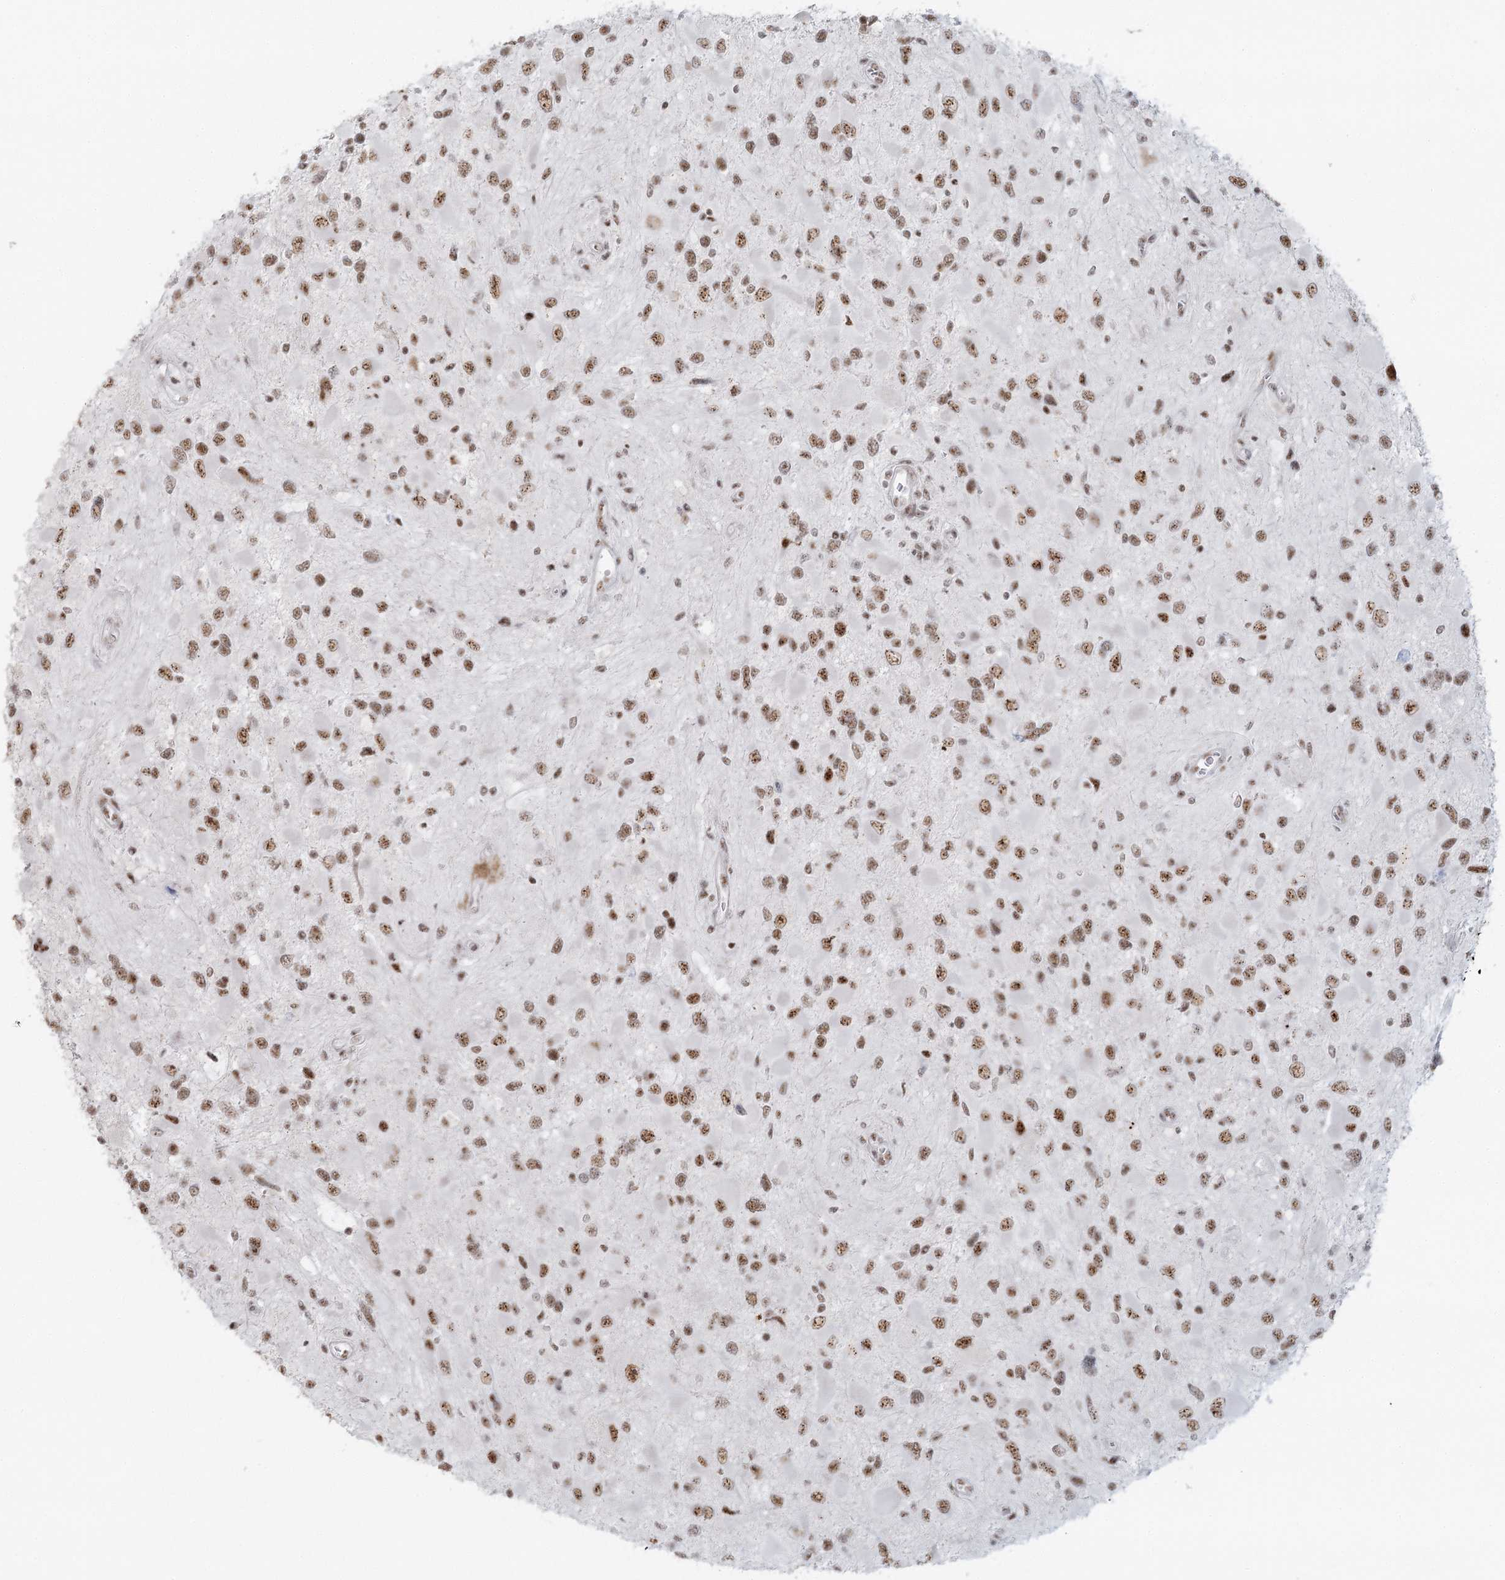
{"staining": {"intensity": "moderate", "quantity": ">75%", "location": "nuclear"}, "tissue": "glioma", "cell_type": "Tumor cells", "image_type": "cancer", "snomed": [{"axis": "morphology", "description": "Glioma, malignant, High grade"}, {"axis": "topography", "description": "Brain"}], "caption": "Immunohistochemical staining of human glioma demonstrates medium levels of moderate nuclear staining in approximately >75% of tumor cells.", "gene": "U2SURP", "patient": {"sex": "male", "age": 53}}